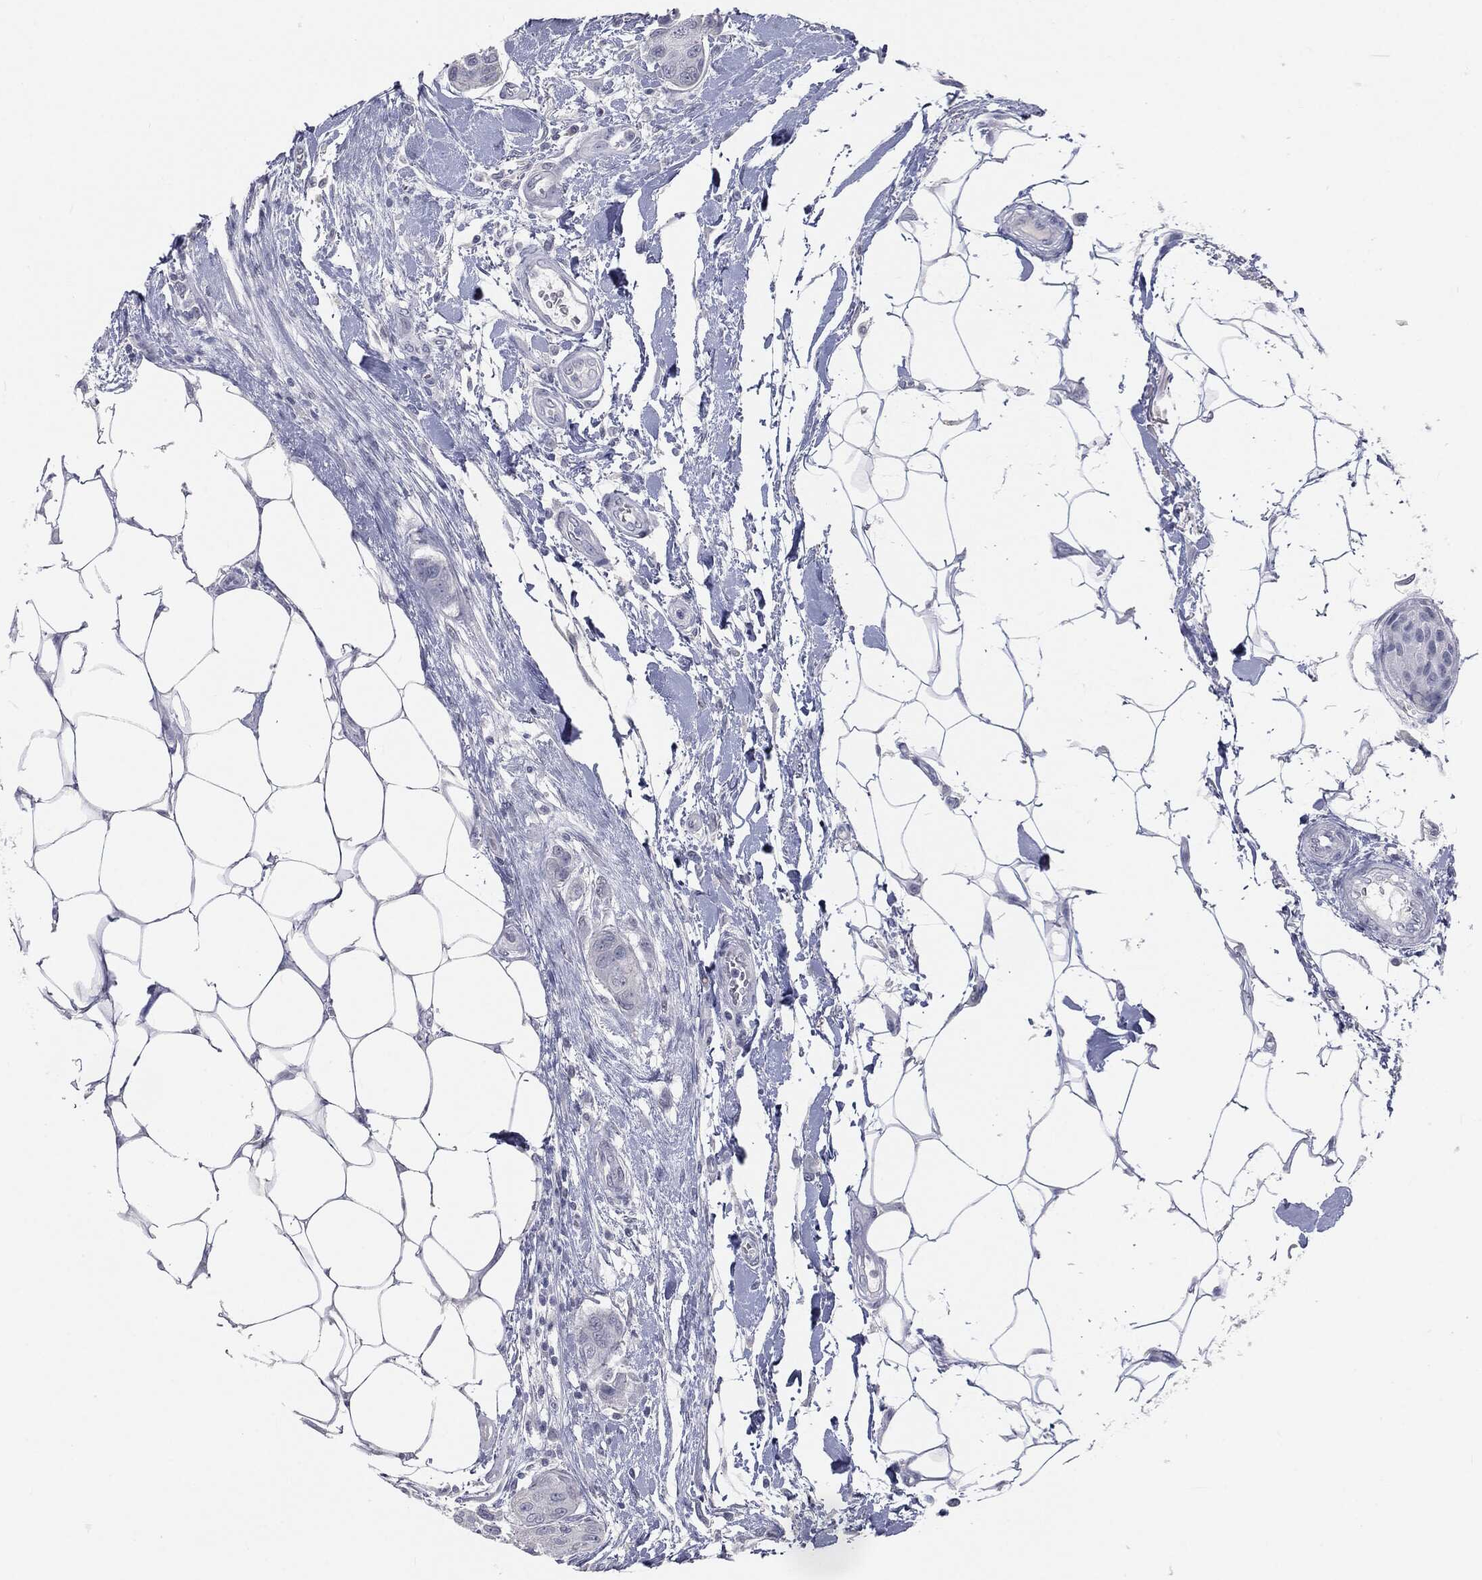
{"staining": {"intensity": "negative", "quantity": "none", "location": "none"}, "tissue": "breast cancer", "cell_type": "Tumor cells", "image_type": "cancer", "snomed": [{"axis": "morphology", "description": "Duct carcinoma"}, {"axis": "topography", "description": "Breast"}, {"axis": "topography", "description": "Lymph node"}], "caption": "Breast cancer (intraductal carcinoma) stained for a protein using IHC displays no positivity tumor cells.", "gene": "PRAME", "patient": {"sex": "female", "age": 80}}